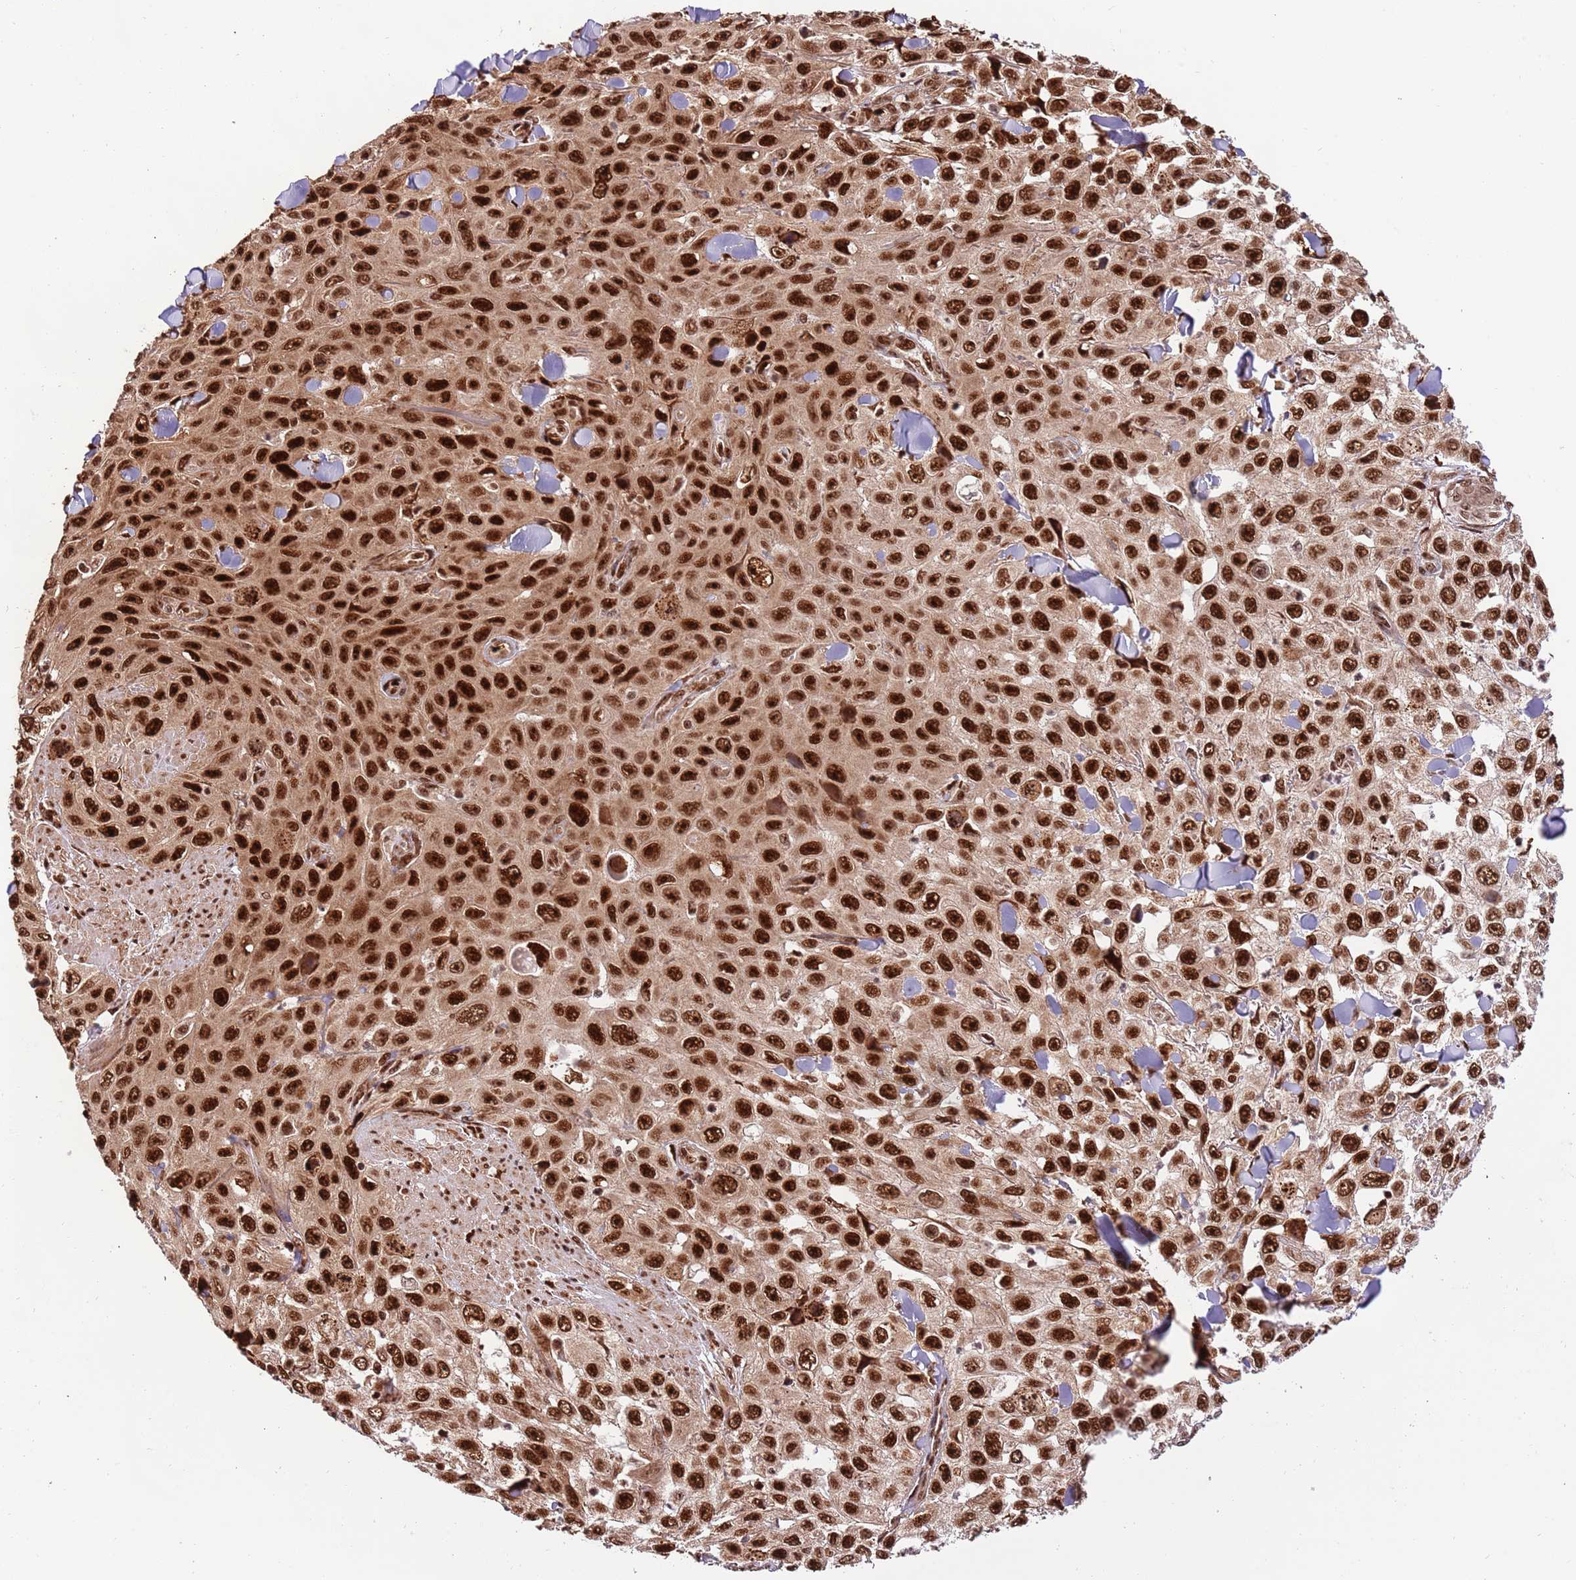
{"staining": {"intensity": "strong", "quantity": ">75%", "location": "cytoplasmic/membranous,nuclear"}, "tissue": "skin cancer", "cell_type": "Tumor cells", "image_type": "cancer", "snomed": [{"axis": "morphology", "description": "Squamous cell carcinoma, NOS"}, {"axis": "topography", "description": "Skin"}], "caption": "An image of human skin squamous cell carcinoma stained for a protein displays strong cytoplasmic/membranous and nuclear brown staining in tumor cells. The staining was performed using DAB (3,3'-diaminobenzidine) to visualize the protein expression in brown, while the nuclei were stained in blue with hematoxylin (Magnification: 20x).", "gene": "RIF1", "patient": {"sex": "male", "age": 82}}